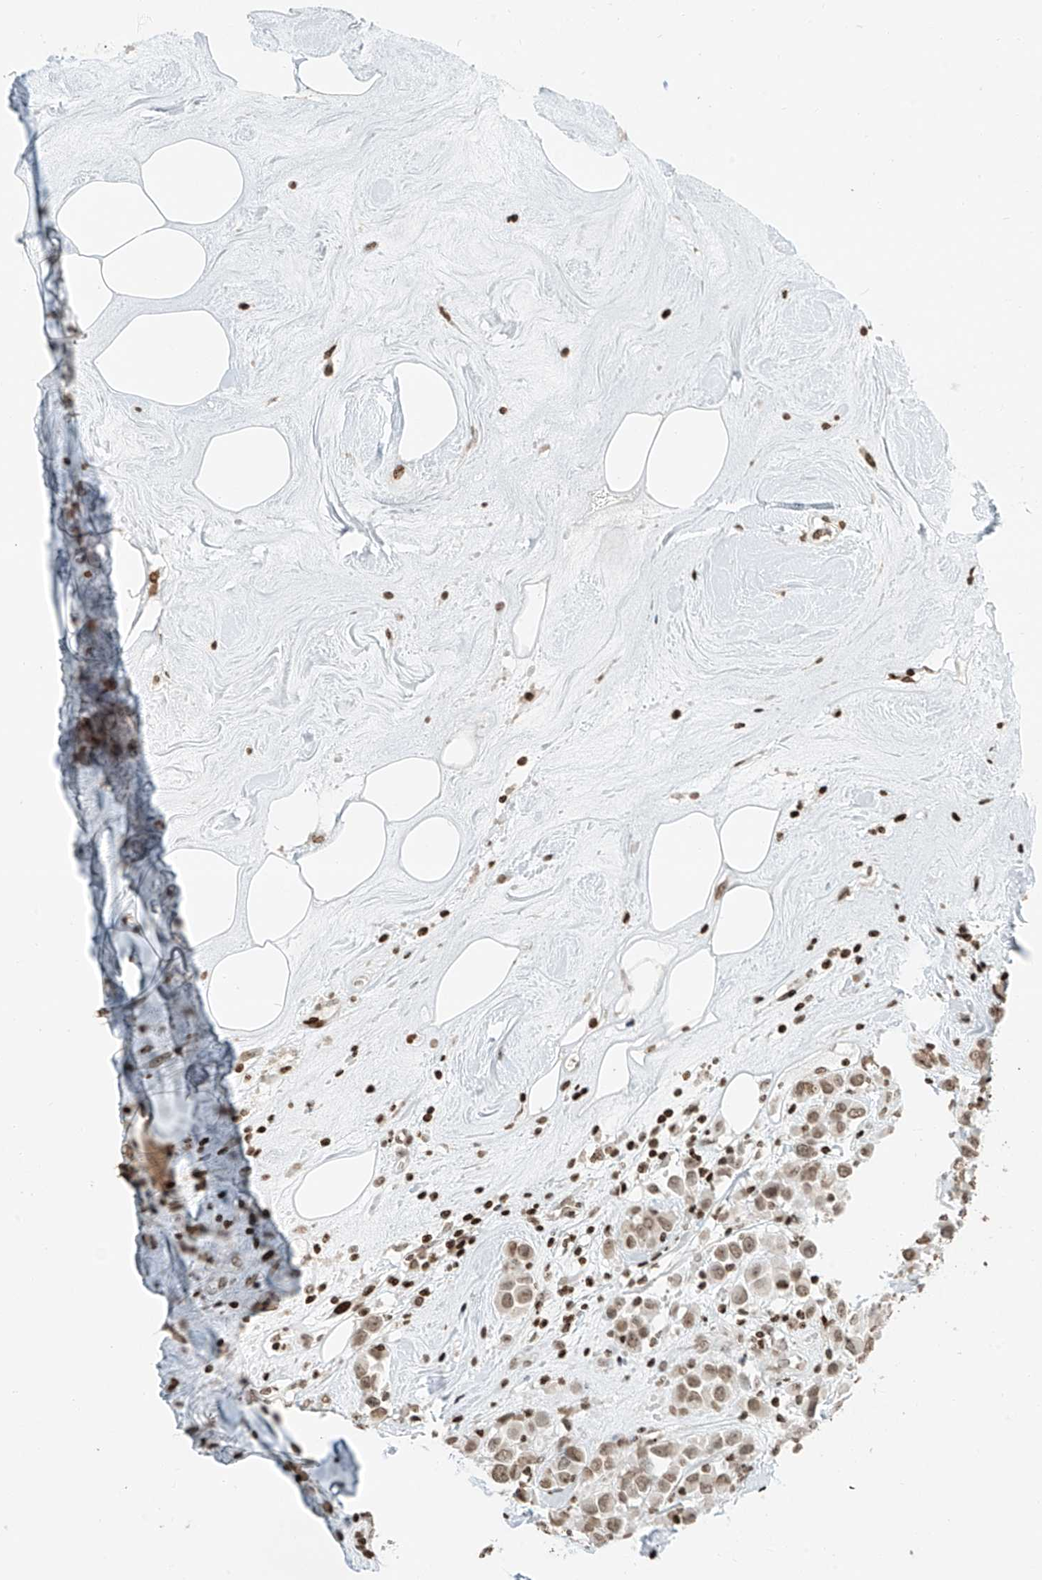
{"staining": {"intensity": "moderate", "quantity": ">75%", "location": "nuclear"}, "tissue": "breast cancer", "cell_type": "Tumor cells", "image_type": "cancer", "snomed": [{"axis": "morphology", "description": "Duct carcinoma"}, {"axis": "topography", "description": "Breast"}], "caption": "The micrograph reveals staining of invasive ductal carcinoma (breast), revealing moderate nuclear protein positivity (brown color) within tumor cells.", "gene": "C17orf58", "patient": {"sex": "female", "age": 61}}